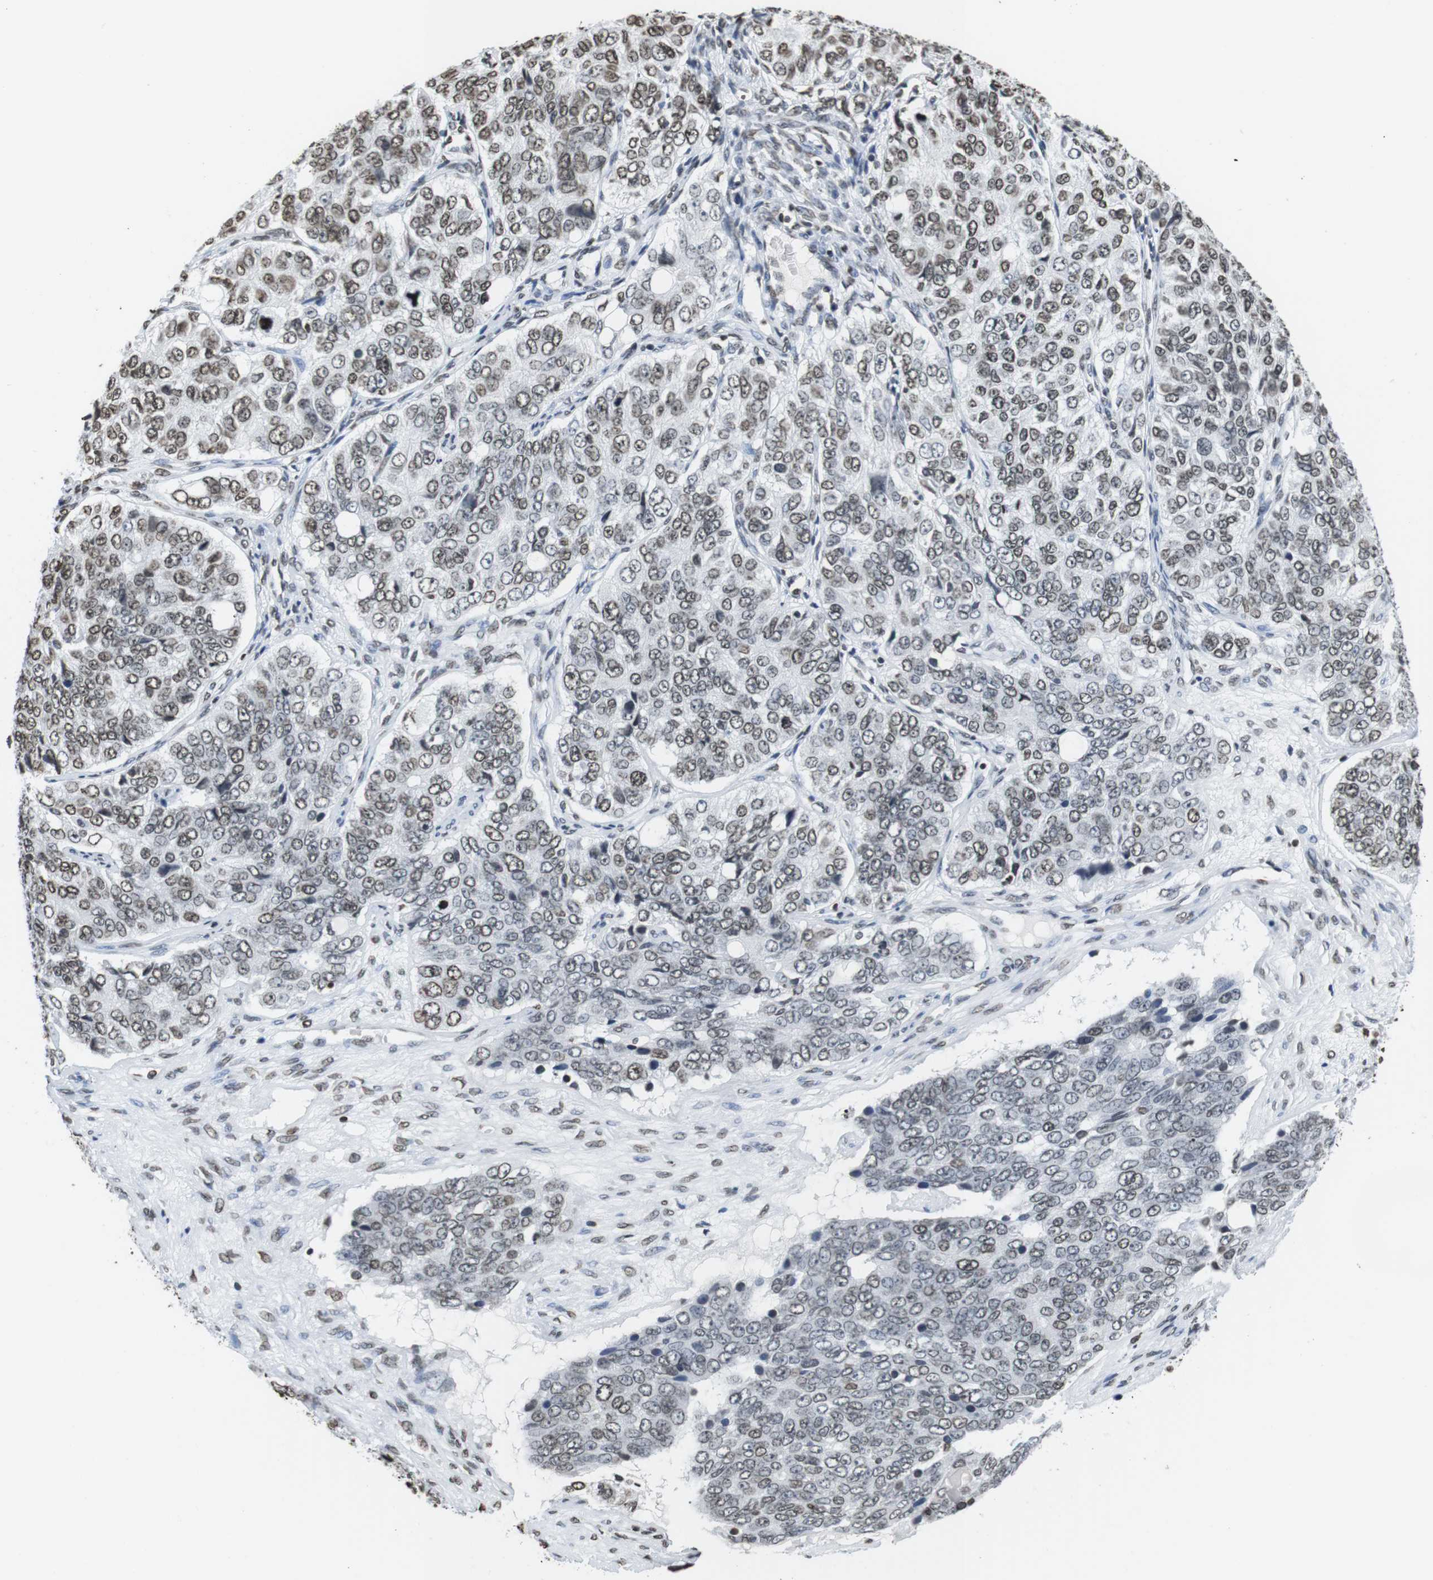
{"staining": {"intensity": "weak", "quantity": ">75%", "location": "nuclear"}, "tissue": "ovarian cancer", "cell_type": "Tumor cells", "image_type": "cancer", "snomed": [{"axis": "morphology", "description": "Carcinoma, endometroid"}, {"axis": "topography", "description": "Ovary"}], "caption": "High-magnification brightfield microscopy of endometroid carcinoma (ovarian) stained with DAB (brown) and counterstained with hematoxylin (blue). tumor cells exhibit weak nuclear expression is appreciated in approximately>75% of cells.", "gene": "BSX", "patient": {"sex": "female", "age": 51}}